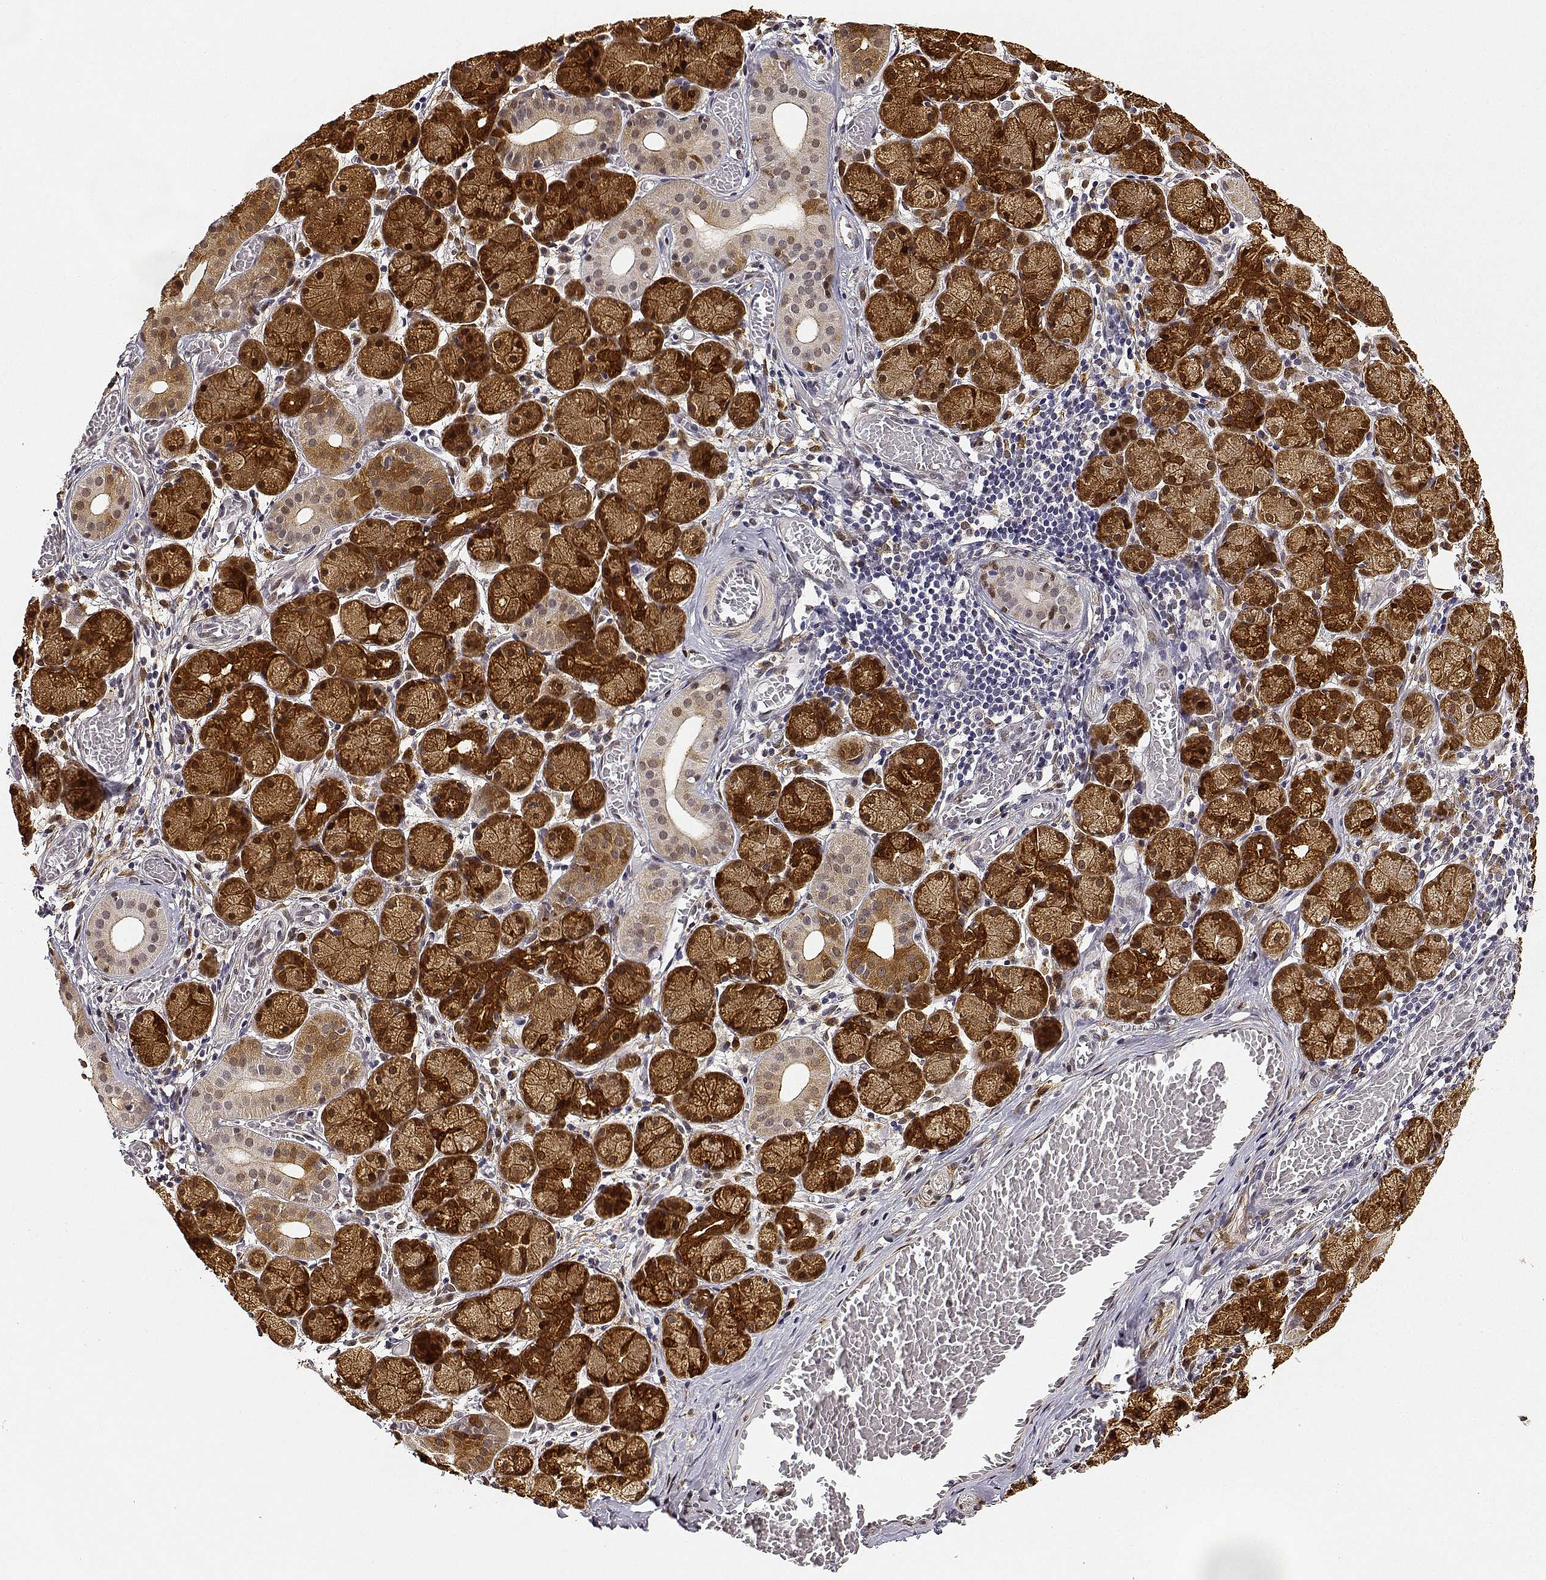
{"staining": {"intensity": "strong", "quantity": ">75%", "location": "cytoplasmic/membranous,nuclear"}, "tissue": "salivary gland", "cell_type": "Glandular cells", "image_type": "normal", "snomed": [{"axis": "morphology", "description": "Normal tissue, NOS"}, {"axis": "topography", "description": "Salivary gland"}, {"axis": "topography", "description": "Peripheral nerve tissue"}], "caption": "A high amount of strong cytoplasmic/membranous,nuclear expression is present in about >75% of glandular cells in unremarkable salivary gland.", "gene": "PHGDH", "patient": {"sex": "female", "age": 24}}